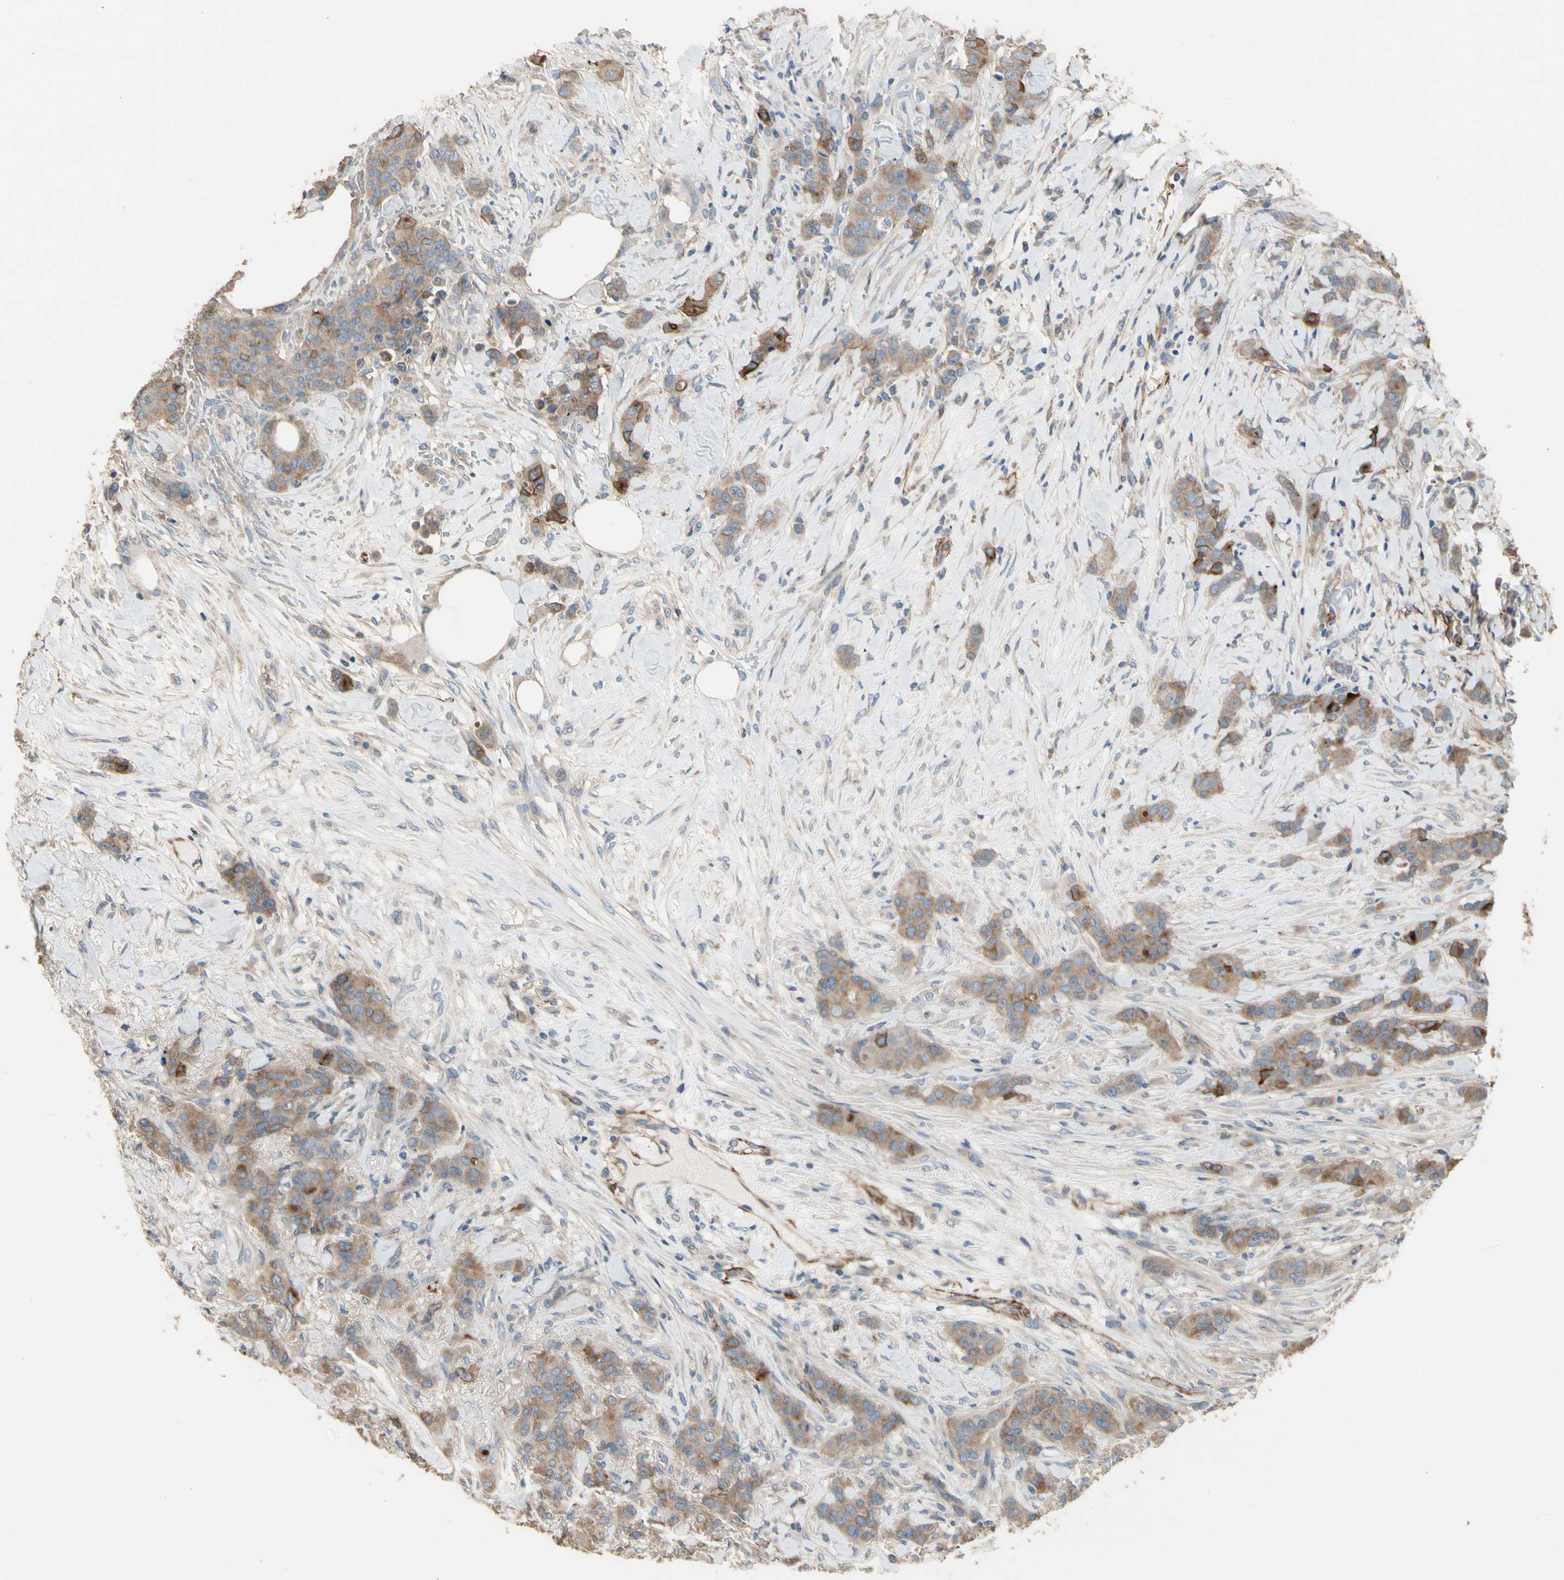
{"staining": {"intensity": "moderate", "quantity": ">75%", "location": "cytoplasmic/membranous"}, "tissue": "breast cancer", "cell_type": "Tumor cells", "image_type": "cancer", "snomed": [{"axis": "morphology", "description": "Duct carcinoma"}, {"axis": "topography", "description": "Breast"}], "caption": "Immunohistochemical staining of human breast infiltrating ductal carcinoma reveals moderate cytoplasmic/membranous protein positivity in approximately >75% of tumor cells.", "gene": "SUSD2", "patient": {"sex": "female", "age": 40}}